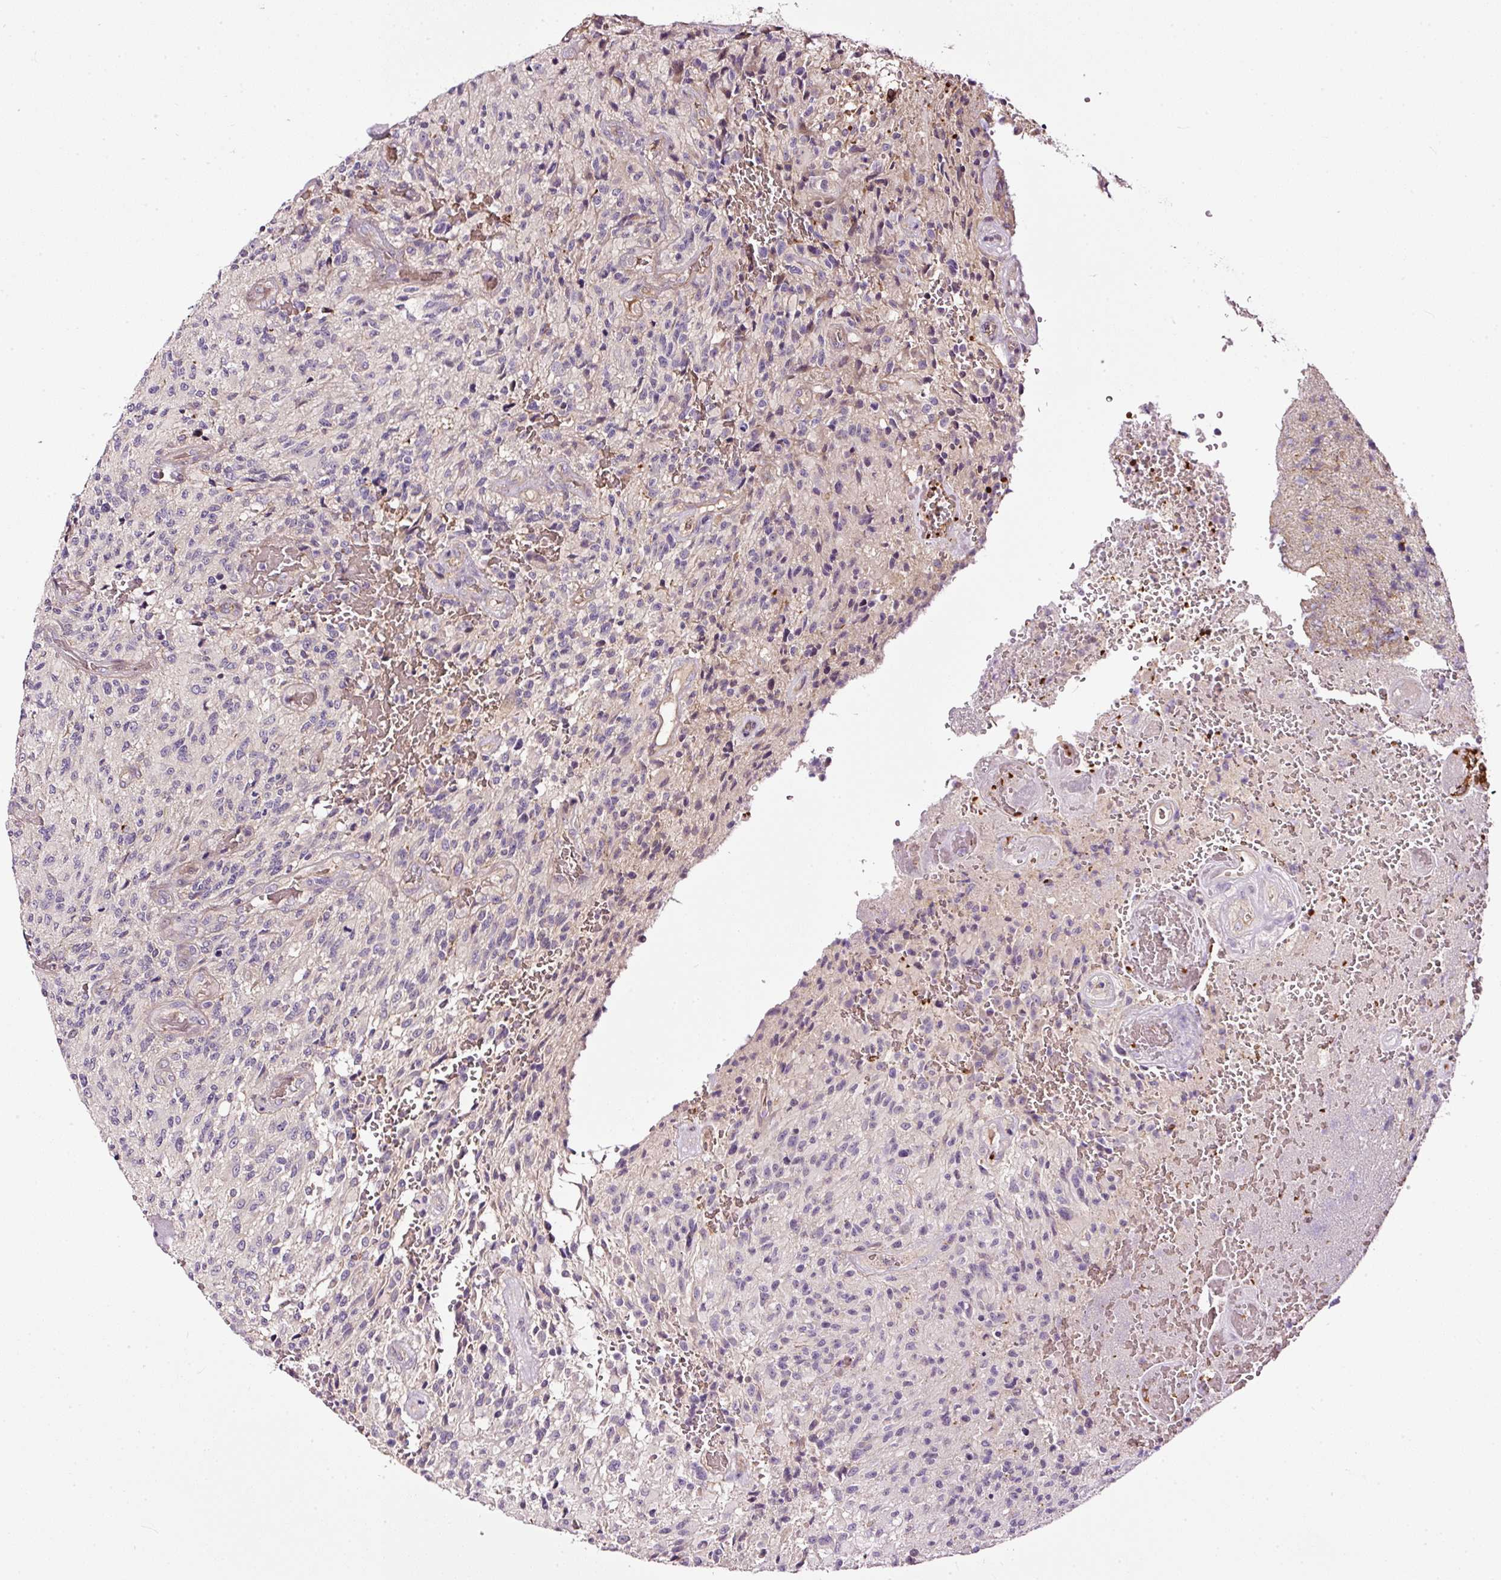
{"staining": {"intensity": "negative", "quantity": "none", "location": "none"}, "tissue": "glioma", "cell_type": "Tumor cells", "image_type": "cancer", "snomed": [{"axis": "morphology", "description": "Normal tissue, NOS"}, {"axis": "morphology", "description": "Glioma, malignant, High grade"}, {"axis": "topography", "description": "Cerebral cortex"}], "caption": "Tumor cells are negative for brown protein staining in glioma. (DAB (3,3'-diaminobenzidine) immunohistochemistry (IHC) visualized using brightfield microscopy, high magnification).", "gene": "USHBP1", "patient": {"sex": "male", "age": 56}}